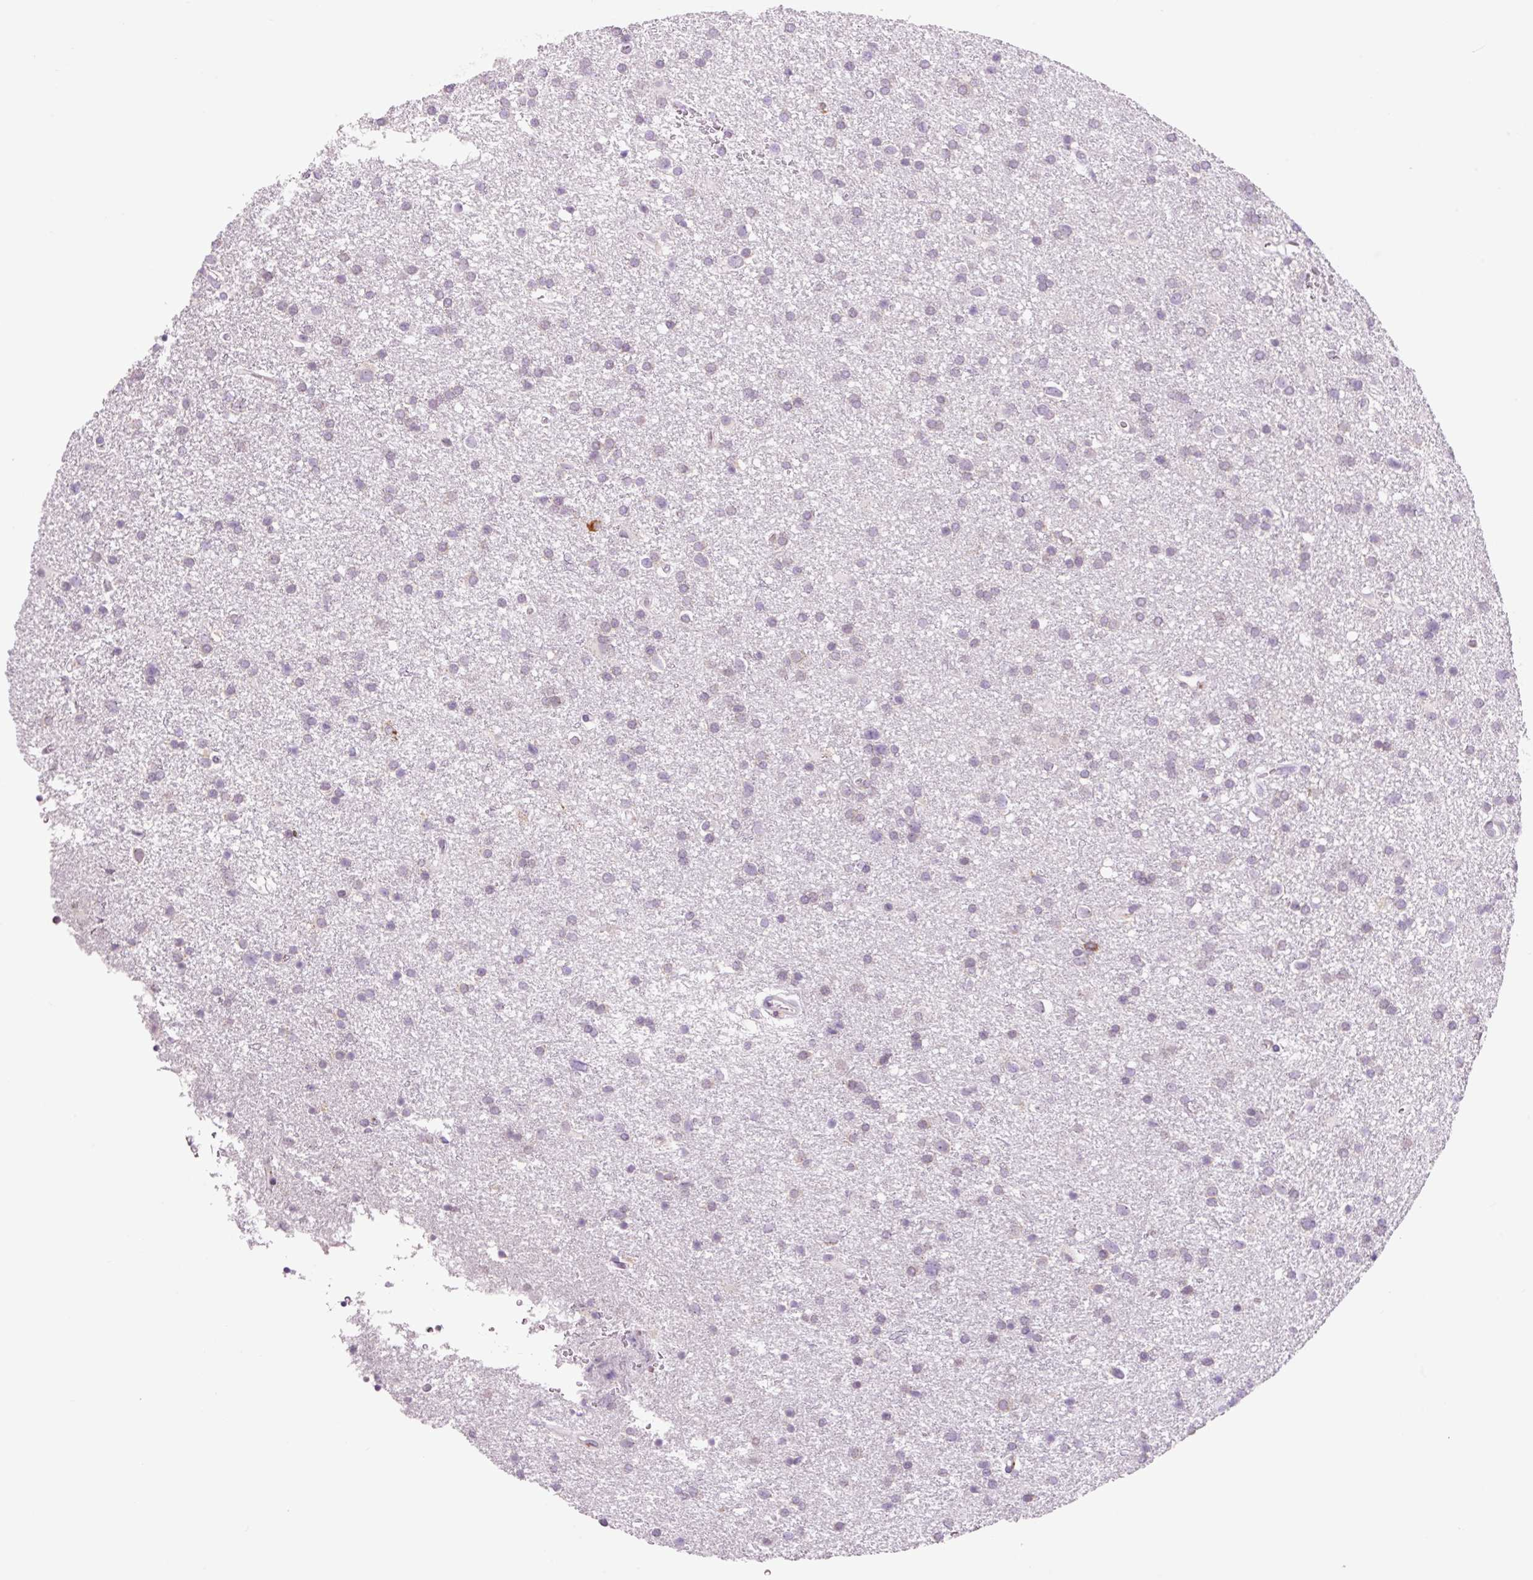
{"staining": {"intensity": "negative", "quantity": "none", "location": "none"}, "tissue": "glioma", "cell_type": "Tumor cells", "image_type": "cancer", "snomed": [{"axis": "morphology", "description": "Glioma, malignant, Low grade"}, {"axis": "topography", "description": "Brain"}], "caption": "This is an immunohistochemistry (IHC) image of glioma. There is no expression in tumor cells.", "gene": "RPL41", "patient": {"sex": "female", "age": 32}}